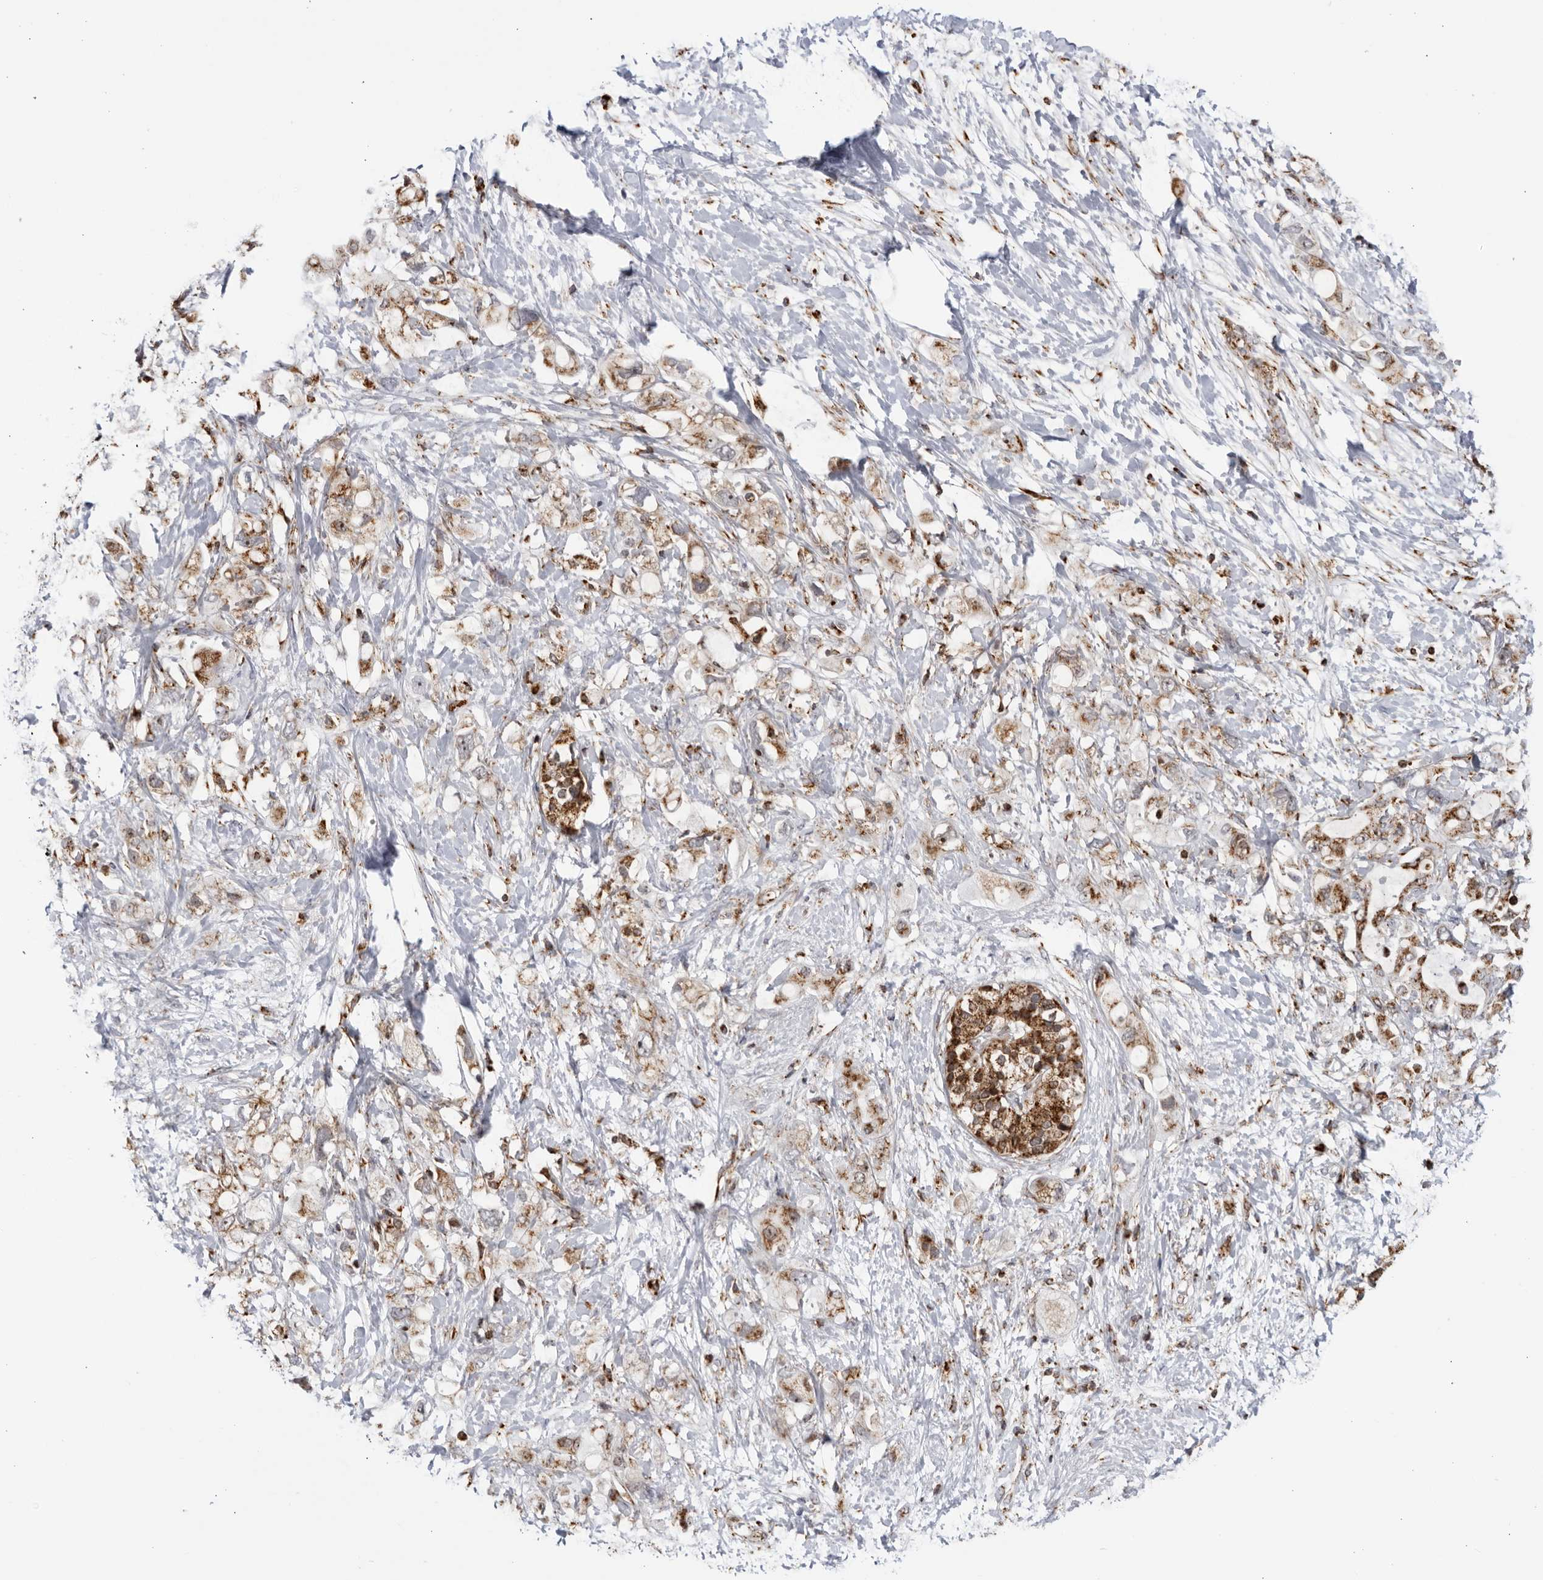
{"staining": {"intensity": "moderate", "quantity": ">75%", "location": "cytoplasmic/membranous"}, "tissue": "pancreatic cancer", "cell_type": "Tumor cells", "image_type": "cancer", "snomed": [{"axis": "morphology", "description": "Adenocarcinoma, NOS"}, {"axis": "topography", "description": "Pancreas"}], "caption": "This histopathology image reveals IHC staining of human pancreatic cancer (adenocarcinoma), with medium moderate cytoplasmic/membranous expression in about >75% of tumor cells.", "gene": "RBM34", "patient": {"sex": "female", "age": 56}}